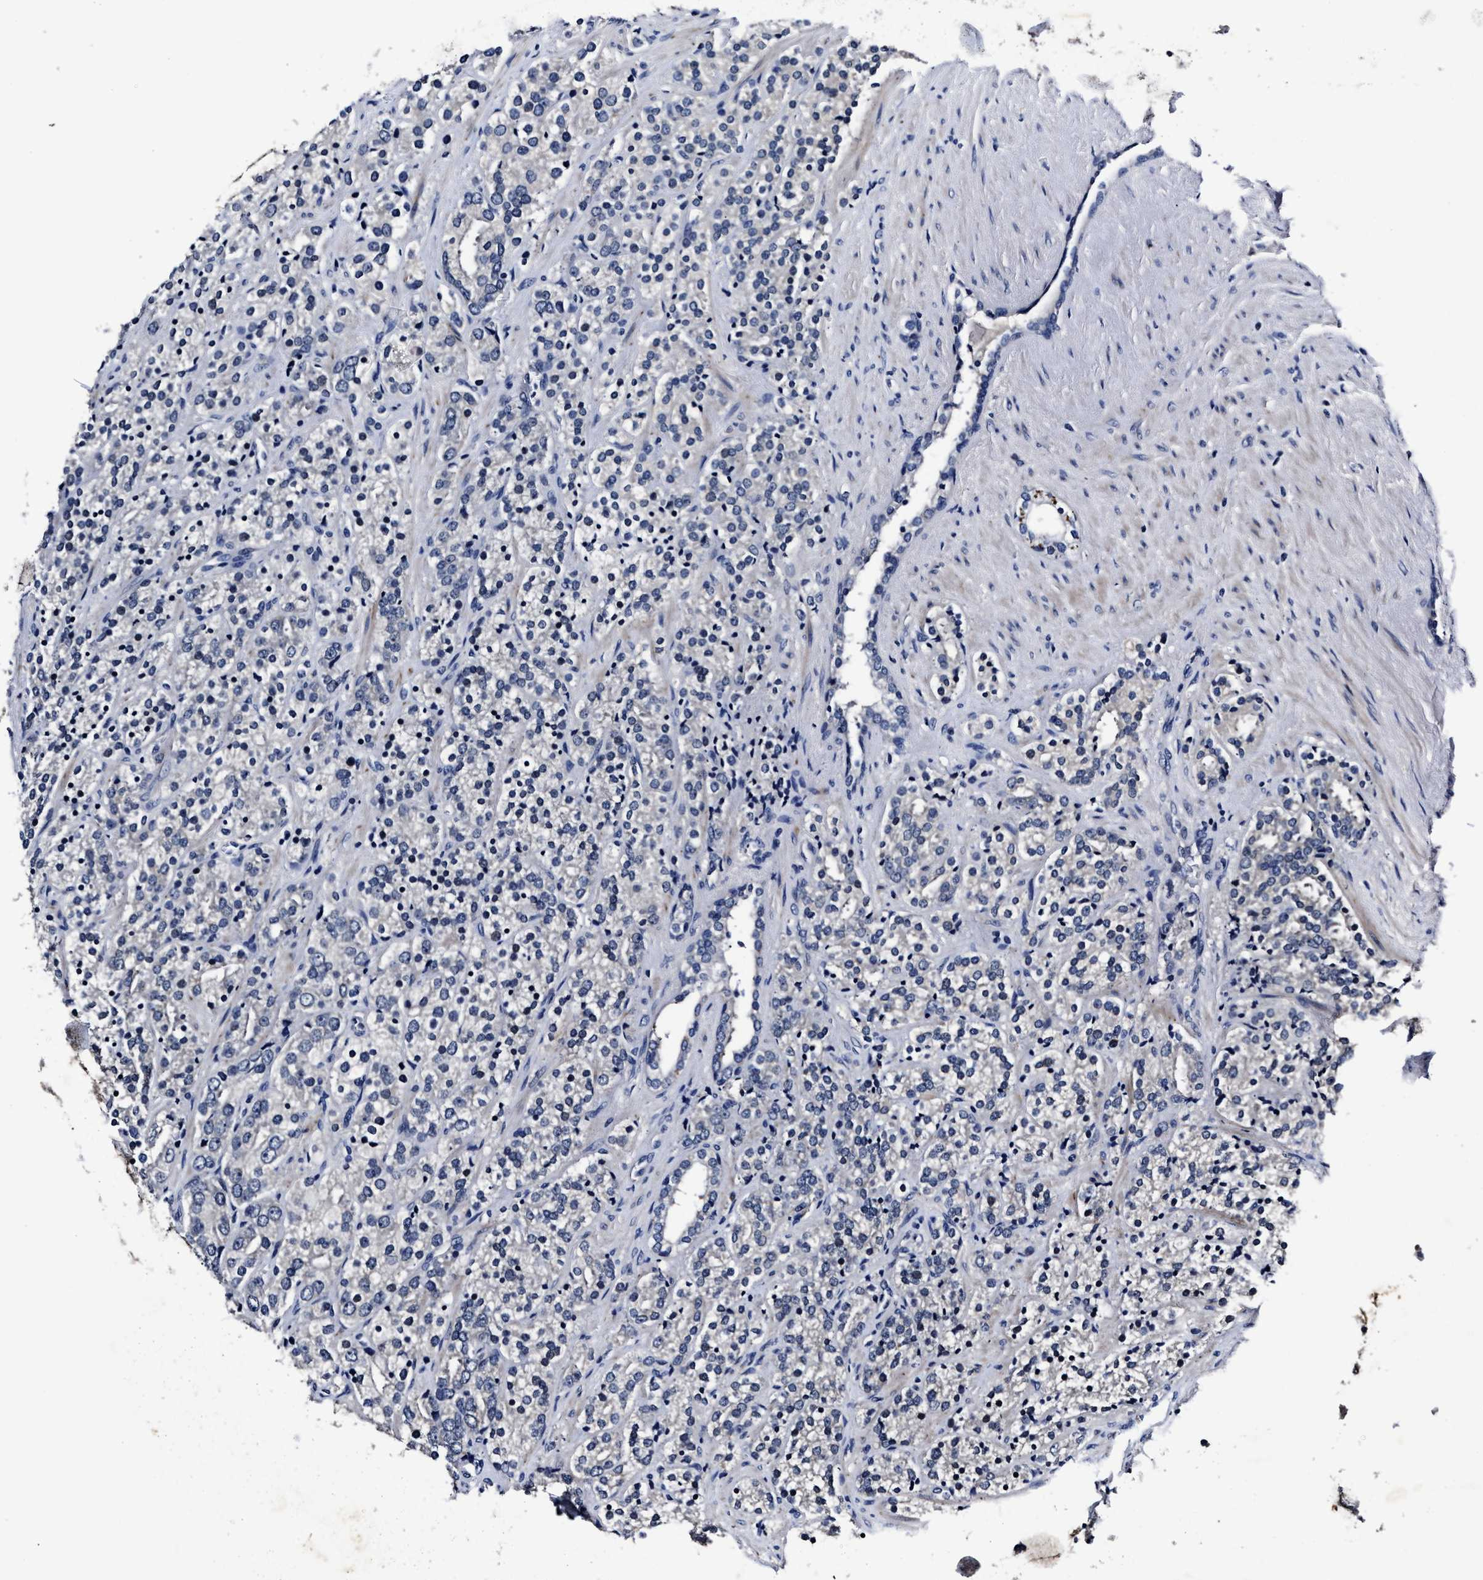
{"staining": {"intensity": "negative", "quantity": "none", "location": "none"}, "tissue": "prostate cancer", "cell_type": "Tumor cells", "image_type": "cancer", "snomed": [{"axis": "morphology", "description": "Adenocarcinoma, High grade"}, {"axis": "topography", "description": "Prostate"}], "caption": "IHC image of prostate cancer (high-grade adenocarcinoma) stained for a protein (brown), which shows no expression in tumor cells.", "gene": "OLFML2A", "patient": {"sex": "male", "age": 71}}